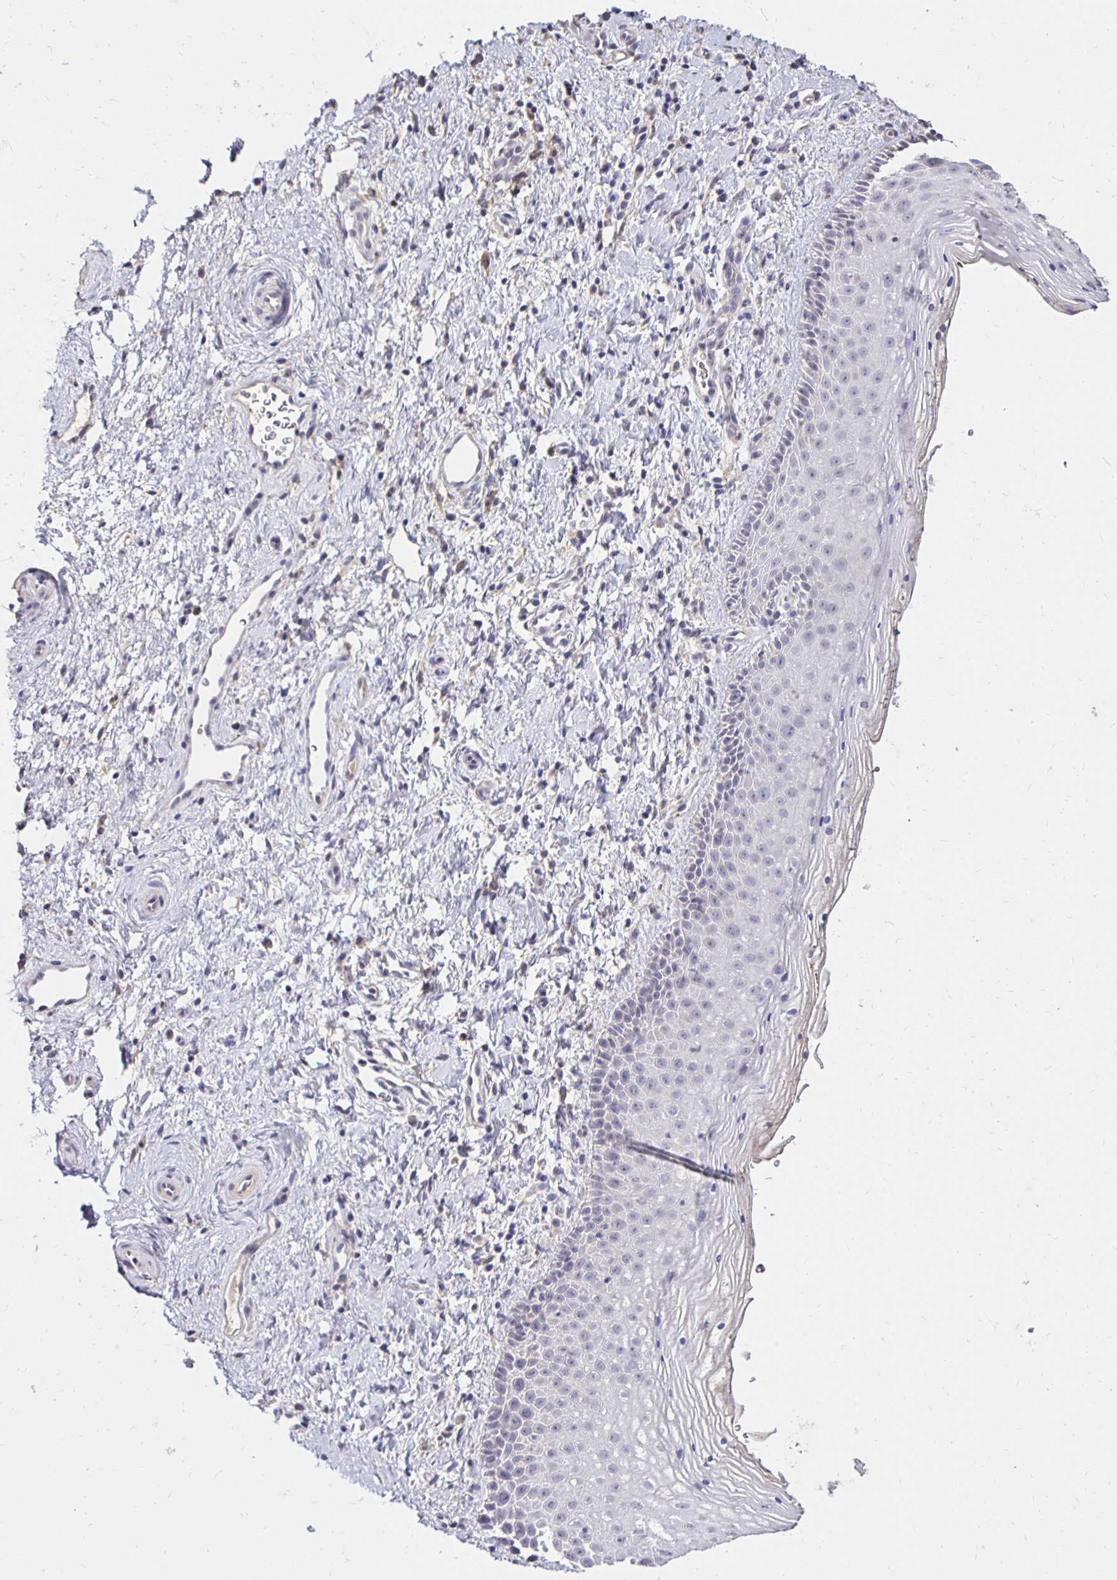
{"staining": {"intensity": "weak", "quantity": "<25%", "location": "cytoplasmic/membranous"}, "tissue": "vagina", "cell_type": "Squamous epithelial cells", "image_type": "normal", "snomed": [{"axis": "morphology", "description": "Normal tissue, NOS"}, {"axis": "topography", "description": "Vagina"}], "caption": "Benign vagina was stained to show a protein in brown. There is no significant expression in squamous epithelial cells. (Stains: DAB (3,3'-diaminobenzidine) immunohistochemistry with hematoxylin counter stain, Microscopy: brightfield microscopy at high magnification).", "gene": "PNPLA3", "patient": {"sex": "female", "age": 51}}